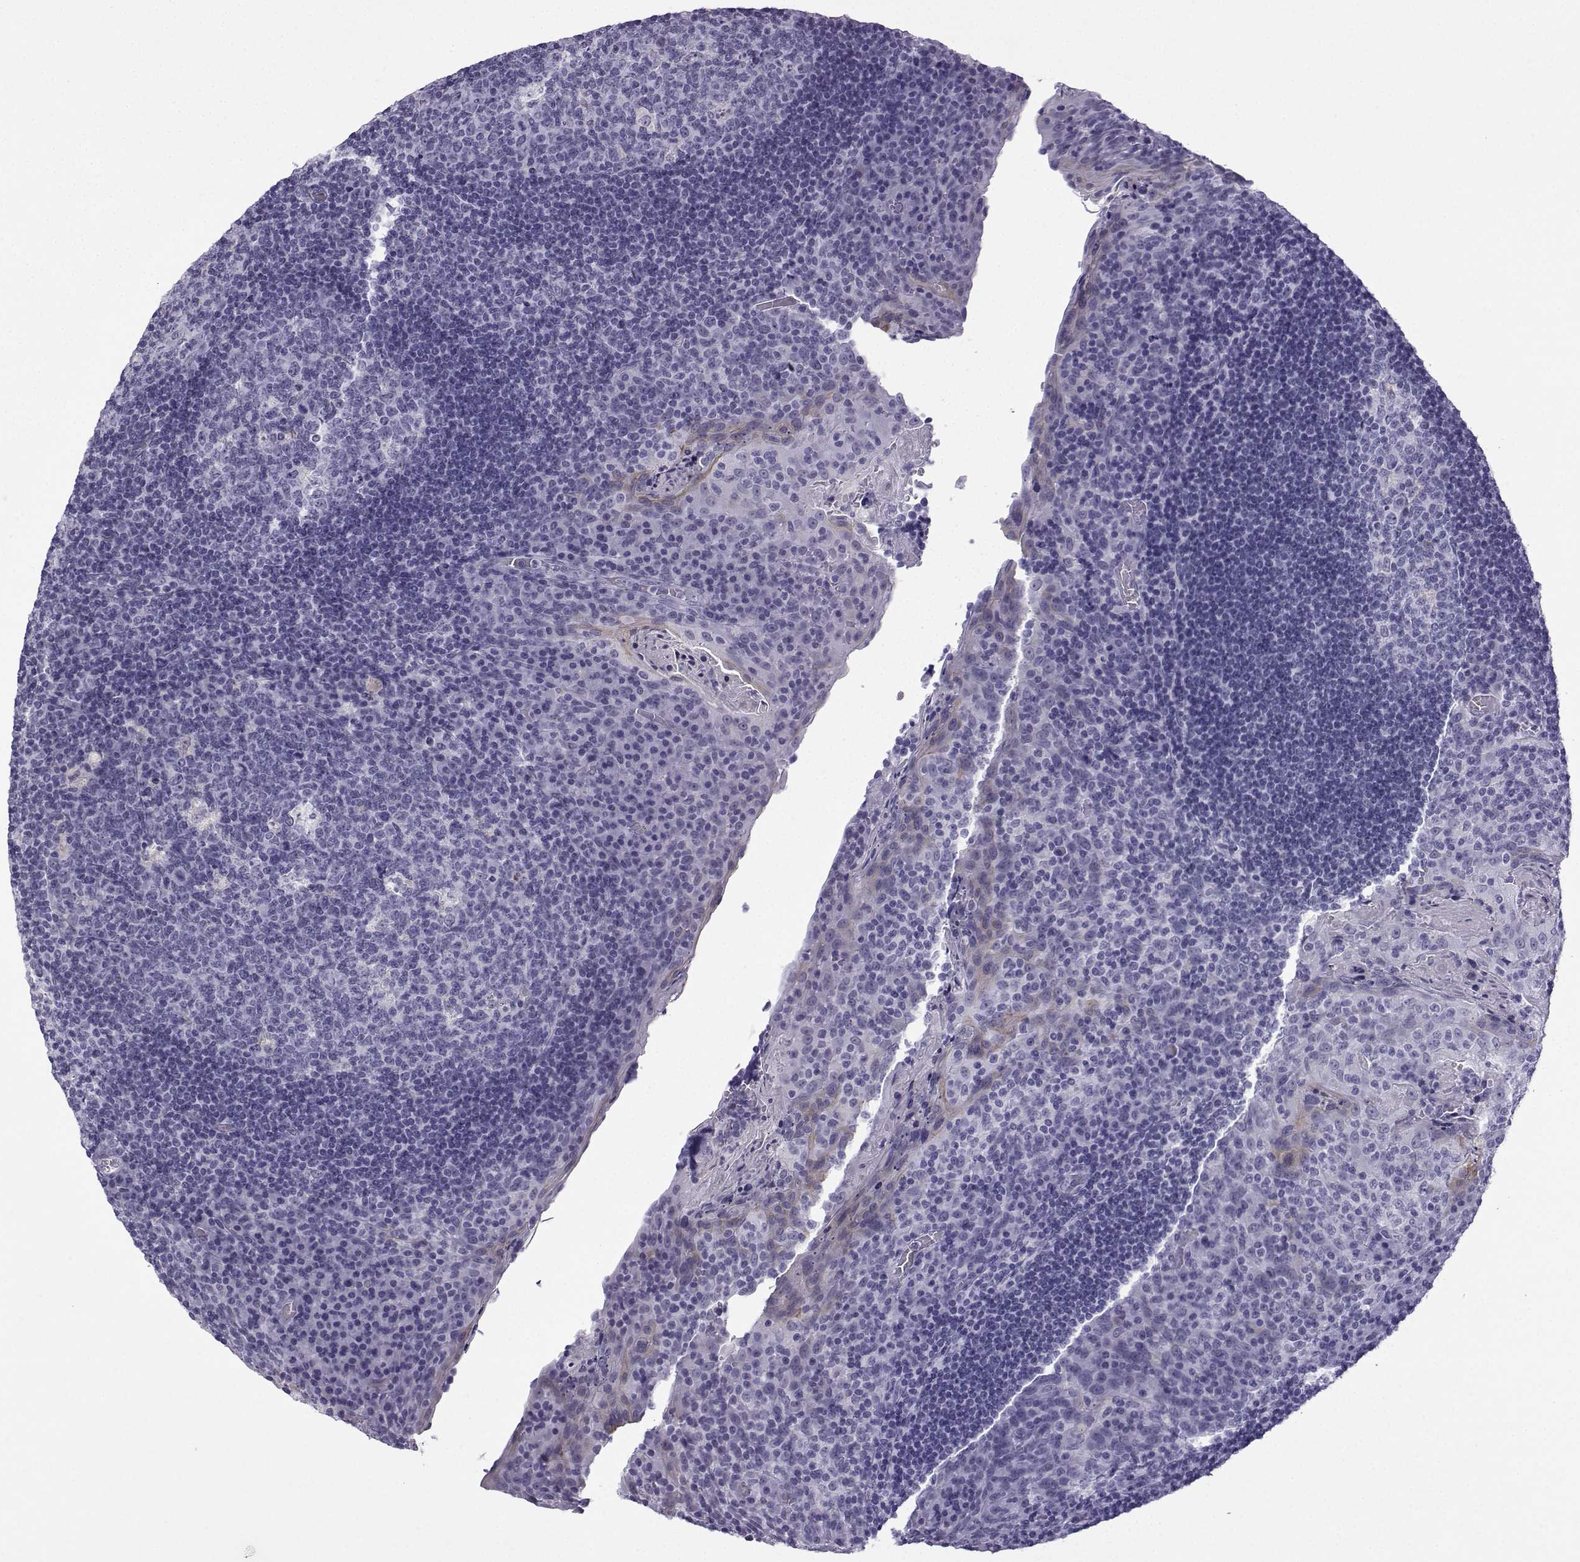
{"staining": {"intensity": "negative", "quantity": "none", "location": "none"}, "tissue": "tonsil", "cell_type": "Germinal center cells", "image_type": "normal", "snomed": [{"axis": "morphology", "description": "Normal tissue, NOS"}, {"axis": "topography", "description": "Tonsil"}], "caption": "The histopathology image displays no staining of germinal center cells in normal tonsil. (DAB (3,3'-diaminobenzidine) immunohistochemistry (IHC), high magnification).", "gene": "MRGBP", "patient": {"sex": "male", "age": 17}}